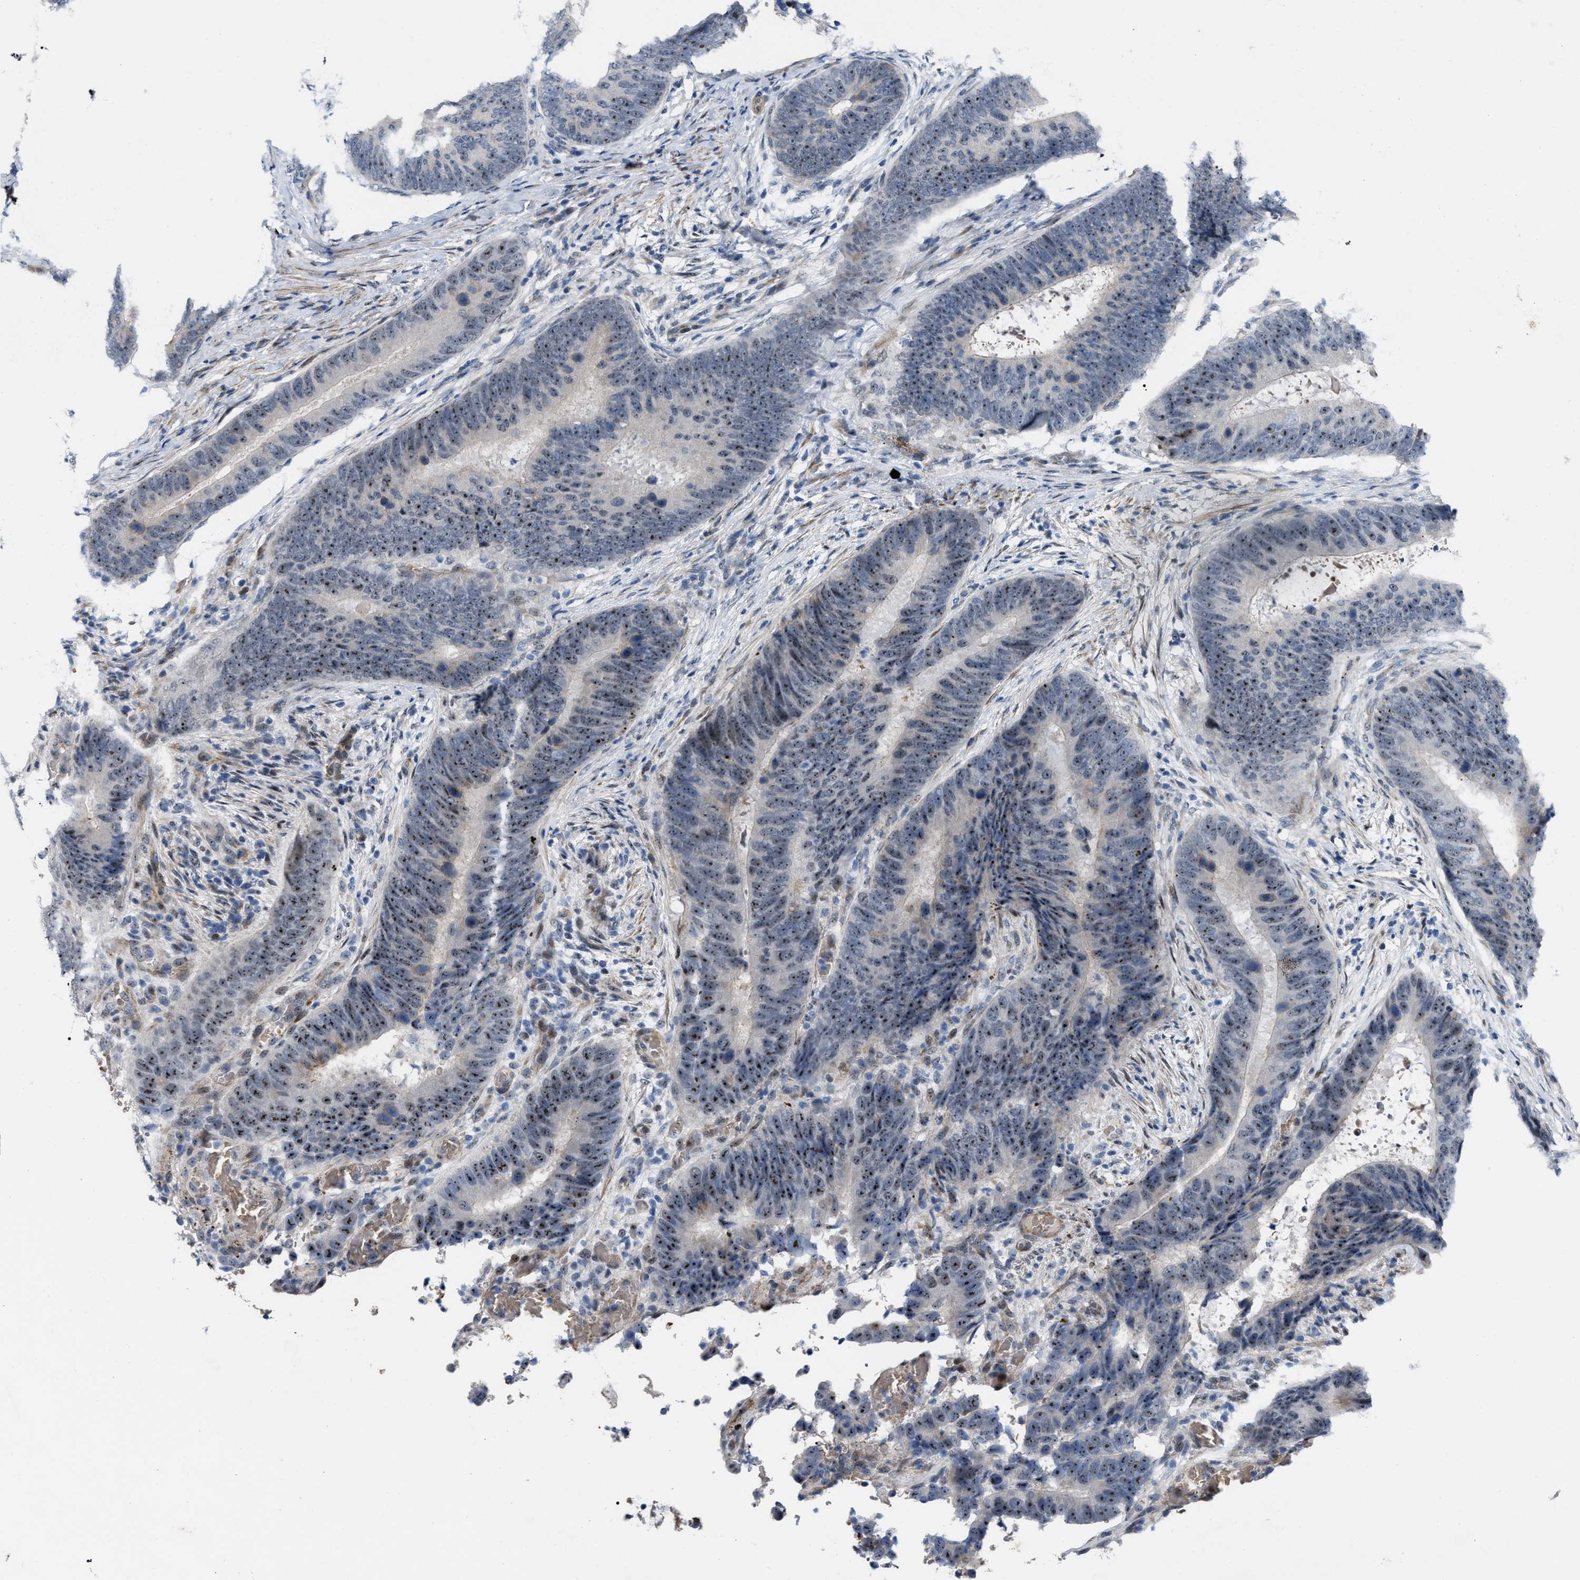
{"staining": {"intensity": "strong", "quantity": ">75%", "location": "nuclear"}, "tissue": "colorectal cancer", "cell_type": "Tumor cells", "image_type": "cancer", "snomed": [{"axis": "morphology", "description": "Adenocarcinoma, NOS"}, {"axis": "topography", "description": "Colon"}], "caption": "Immunohistochemistry of human colorectal cancer (adenocarcinoma) shows high levels of strong nuclear staining in approximately >75% of tumor cells. (DAB (3,3'-diaminobenzidine) IHC, brown staining for protein, blue staining for nuclei).", "gene": "POLR1F", "patient": {"sex": "male", "age": 56}}